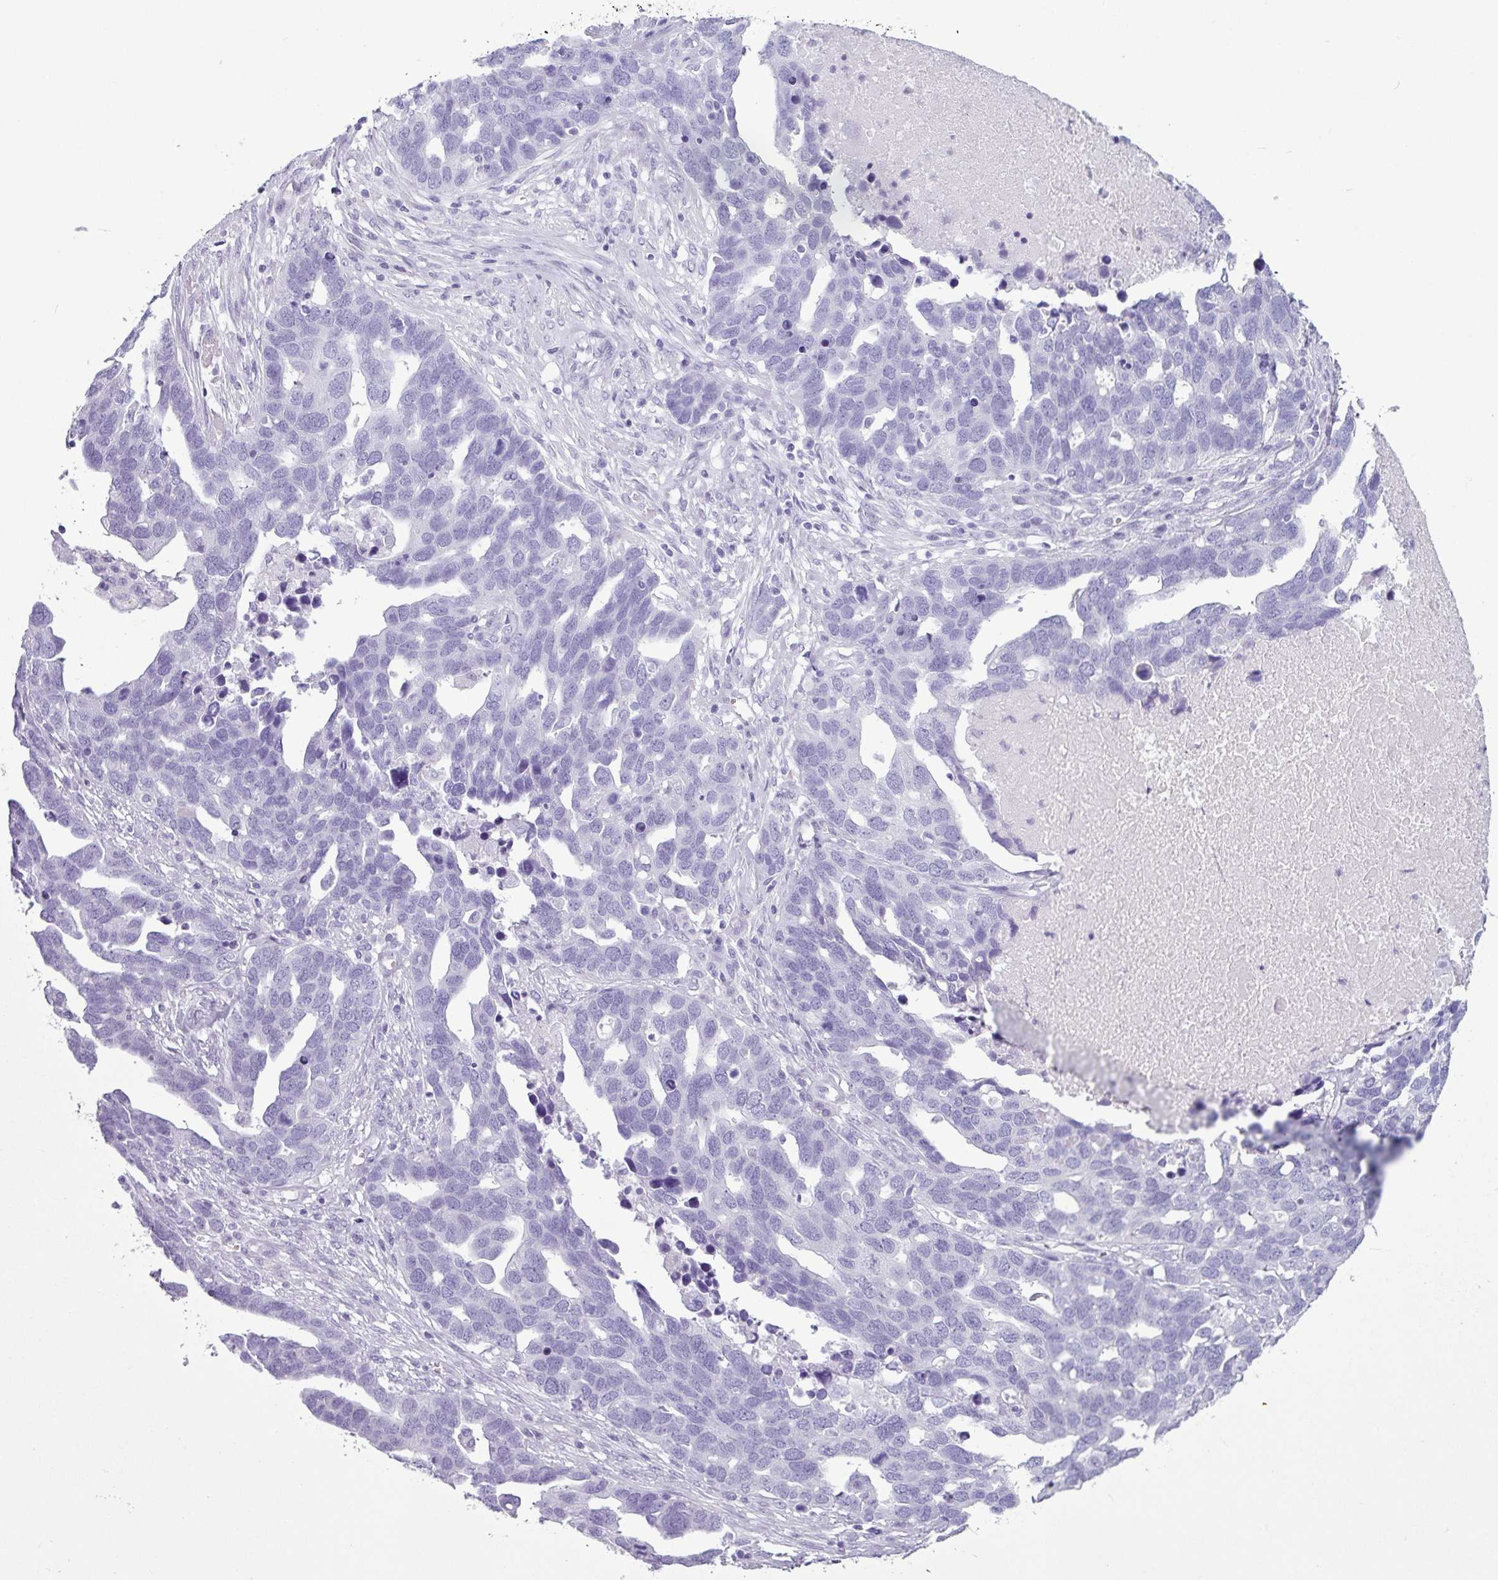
{"staining": {"intensity": "negative", "quantity": "none", "location": "none"}, "tissue": "ovarian cancer", "cell_type": "Tumor cells", "image_type": "cancer", "snomed": [{"axis": "morphology", "description": "Cystadenocarcinoma, serous, NOS"}, {"axis": "topography", "description": "Ovary"}], "caption": "The photomicrograph demonstrates no significant expression in tumor cells of ovarian cancer. (Stains: DAB immunohistochemistry with hematoxylin counter stain, Microscopy: brightfield microscopy at high magnification).", "gene": "AMY1B", "patient": {"sex": "female", "age": 54}}